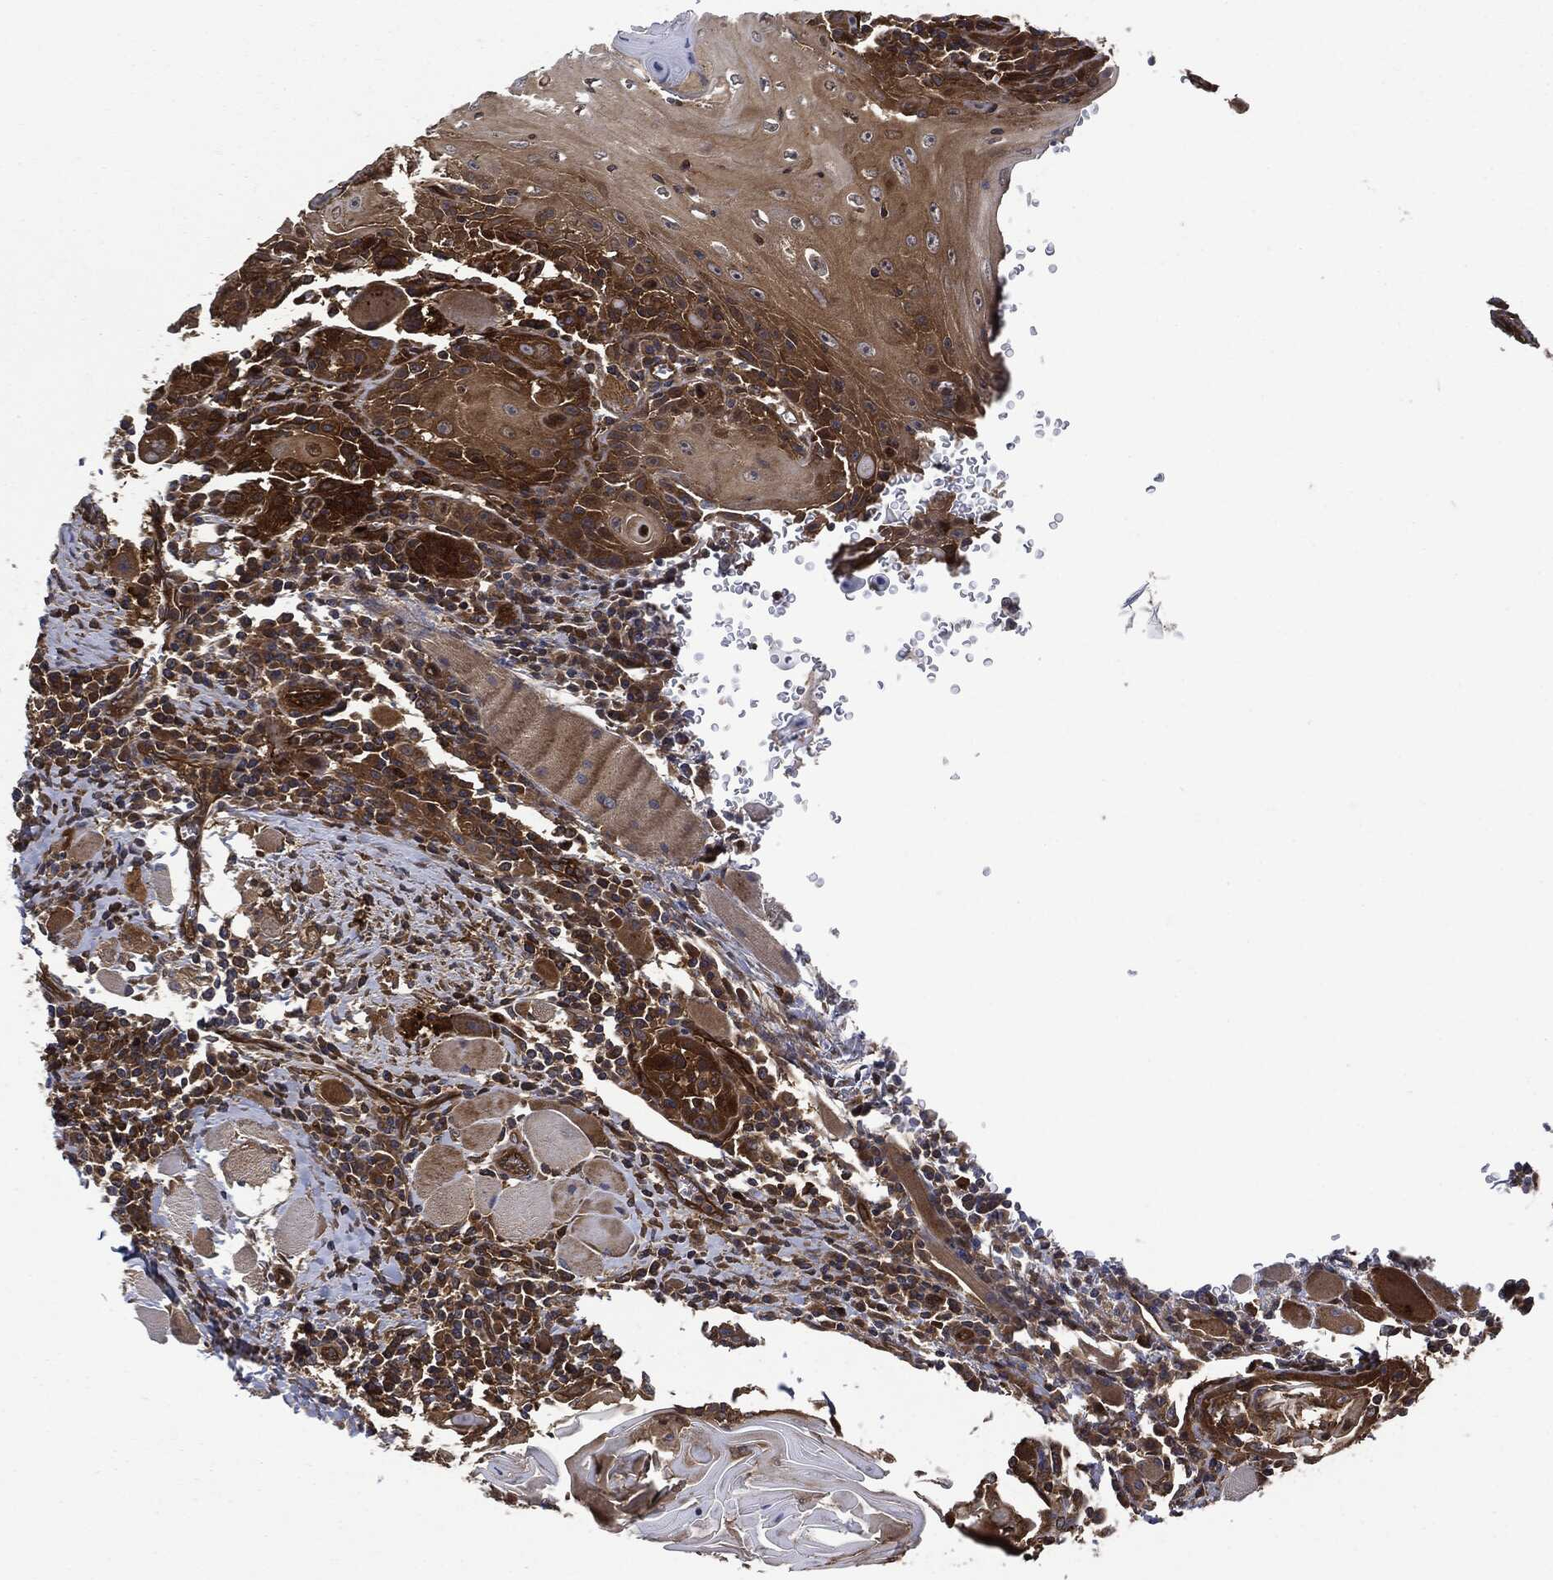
{"staining": {"intensity": "strong", "quantity": ">75%", "location": "cytoplasmic/membranous"}, "tissue": "head and neck cancer", "cell_type": "Tumor cells", "image_type": "cancer", "snomed": [{"axis": "morphology", "description": "Normal tissue, NOS"}, {"axis": "morphology", "description": "Squamous cell carcinoma, NOS"}, {"axis": "topography", "description": "Oral tissue"}, {"axis": "topography", "description": "Head-Neck"}], "caption": "This is a micrograph of immunohistochemistry staining of head and neck squamous cell carcinoma, which shows strong staining in the cytoplasmic/membranous of tumor cells.", "gene": "XPNPEP1", "patient": {"sex": "male", "age": 52}}